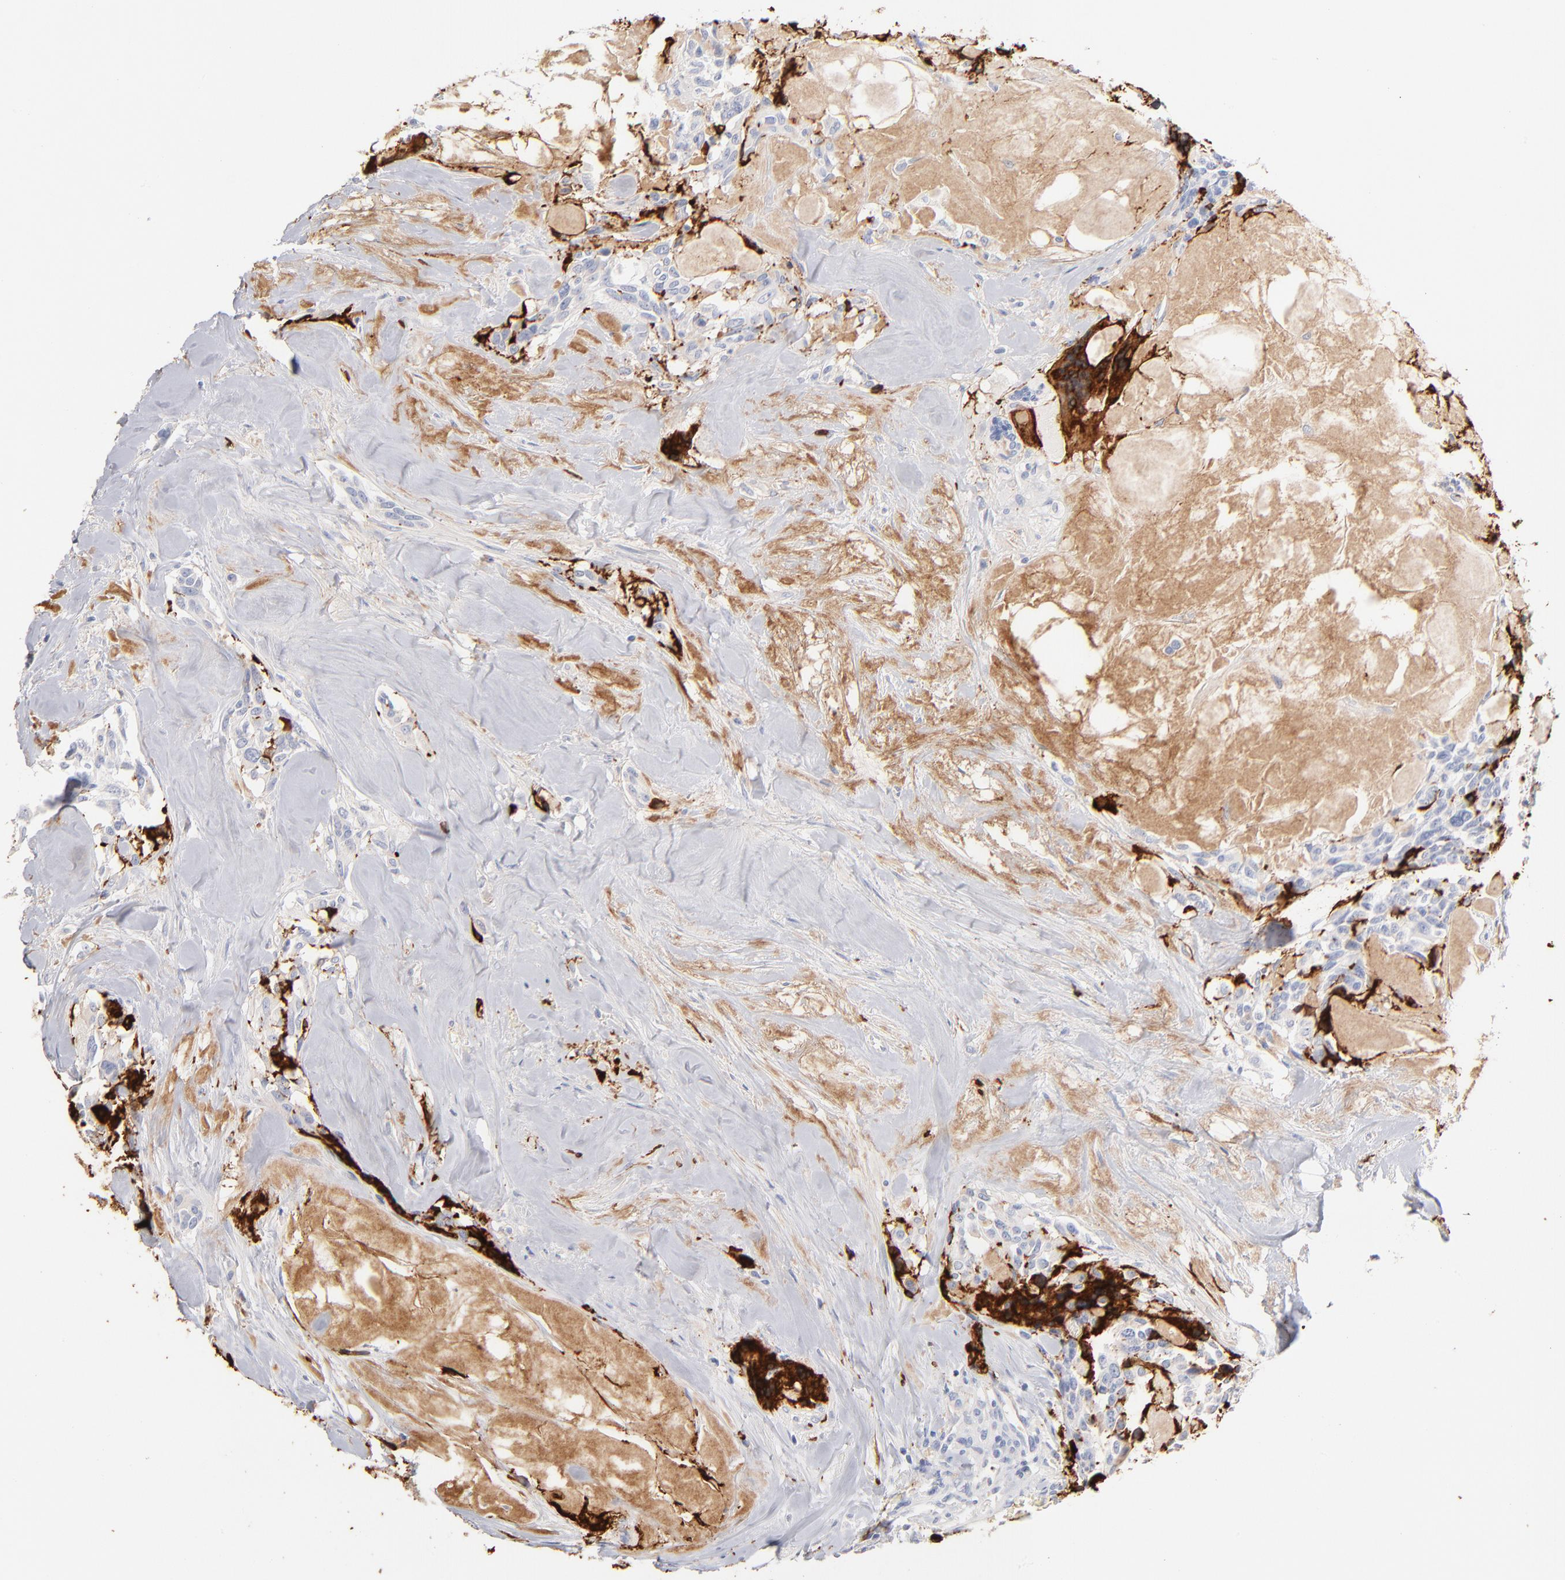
{"staining": {"intensity": "negative", "quantity": "none", "location": "none"}, "tissue": "thyroid cancer", "cell_type": "Tumor cells", "image_type": "cancer", "snomed": [{"axis": "morphology", "description": "Carcinoma, NOS"}, {"axis": "morphology", "description": "Carcinoid, malignant, NOS"}, {"axis": "topography", "description": "Thyroid gland"}], "caption": "A high-resolution image shows immunohistochemistry (IHC) staining of thyroid carcinoma, which reveals no significant positivity in tumor cells.", "gene": "APOH", "patient": {"sex": "male", "age": 33}}